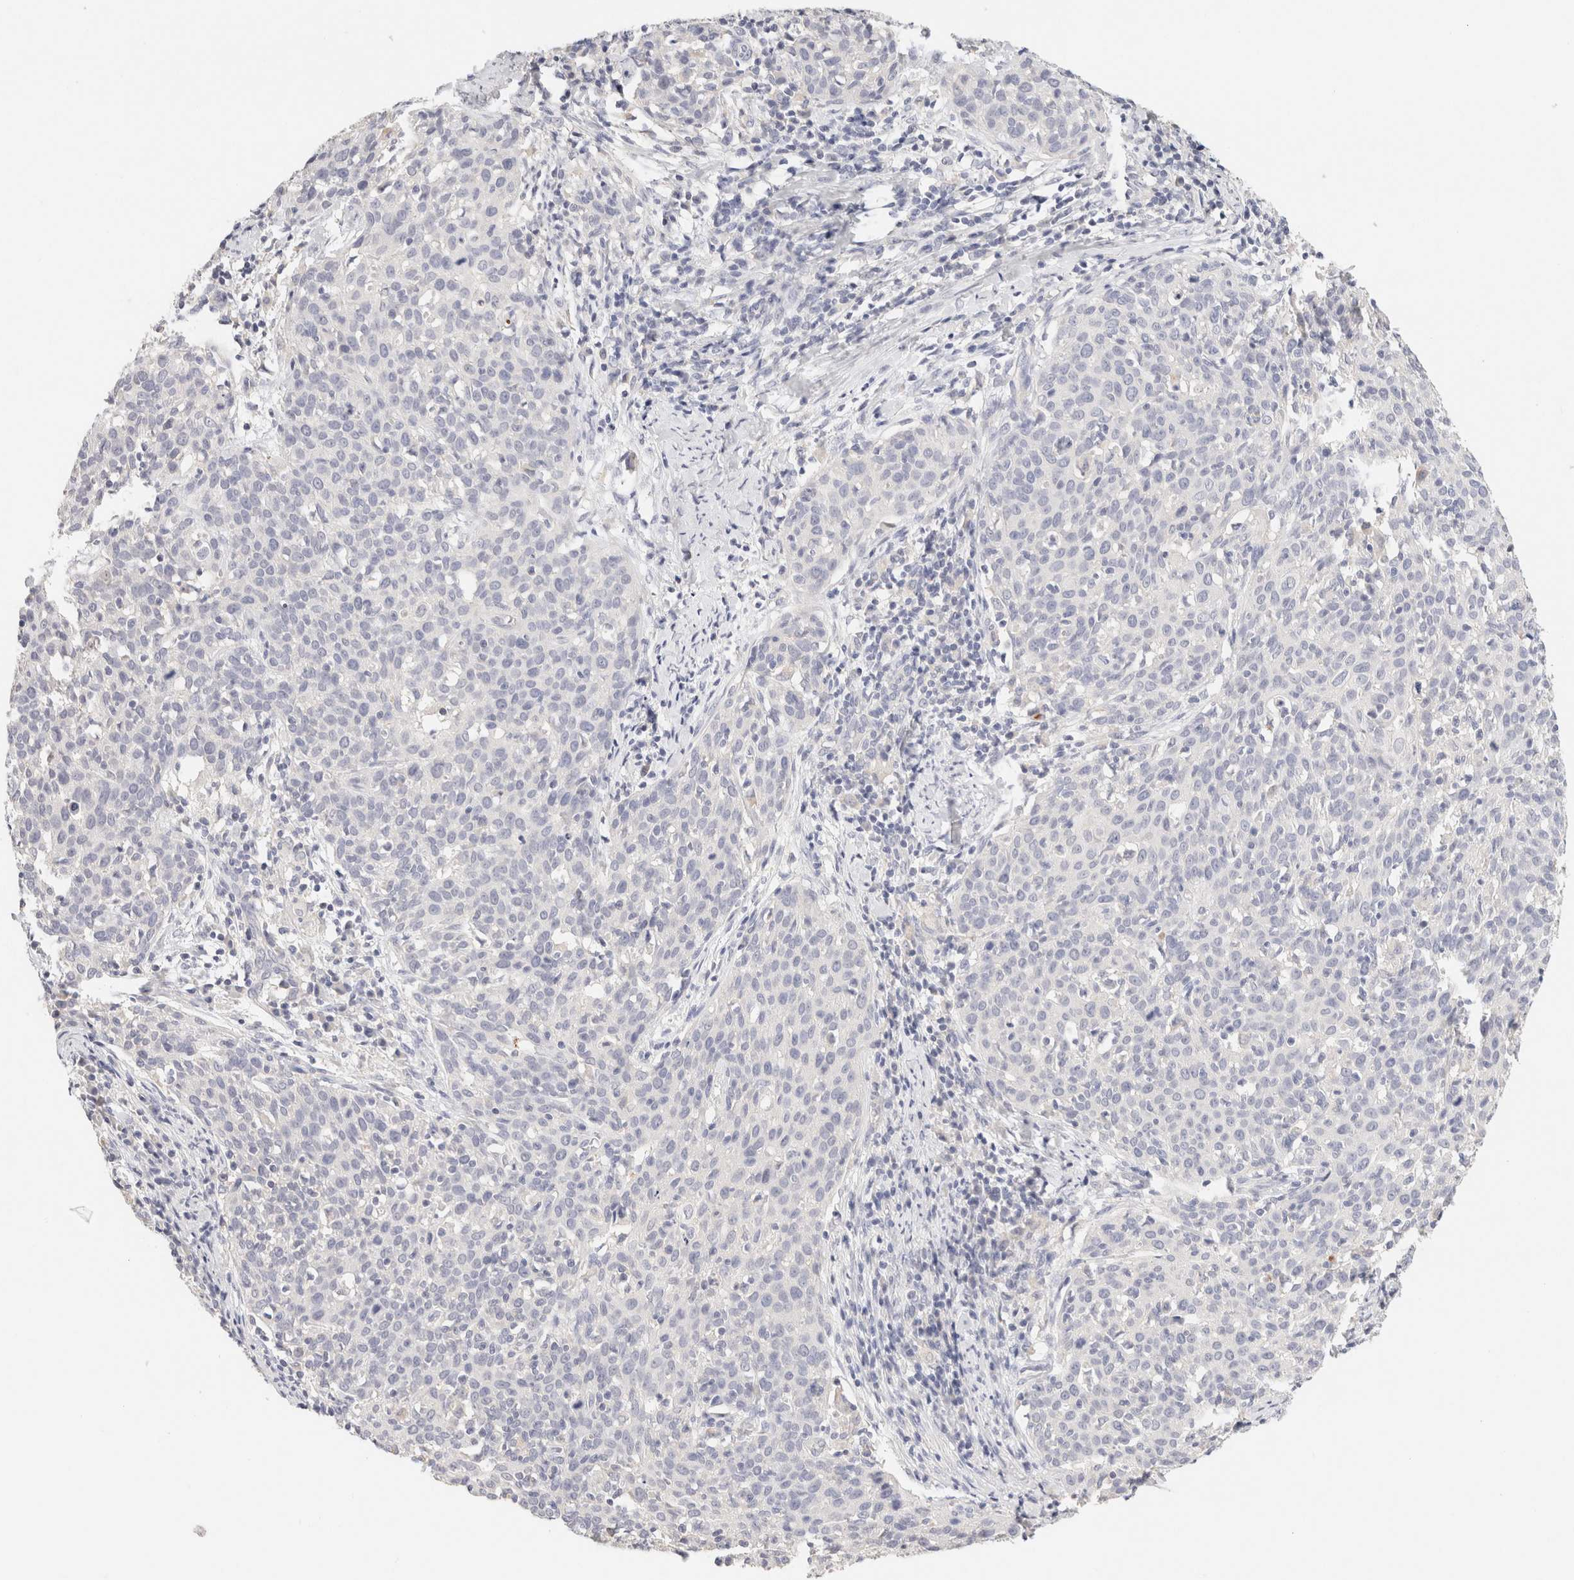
{"staining": {"intensity": "negative", "quantity": "none", "location": "none"}, "tissue": "cervical cancer", "cell_type": "Tumor cells", "image_type": "cancer", "snomed": [{"axis": "morphology", "description": "Squamous cell carcinoma, NOS"}, {"axis": "topography", "description": "Cervix"}], "caption": "IHC of cervical cancer shows no positivity in tumor cells.", "gene": "SCGB2A2", "patient": {"sex": "female", "age": 38}}